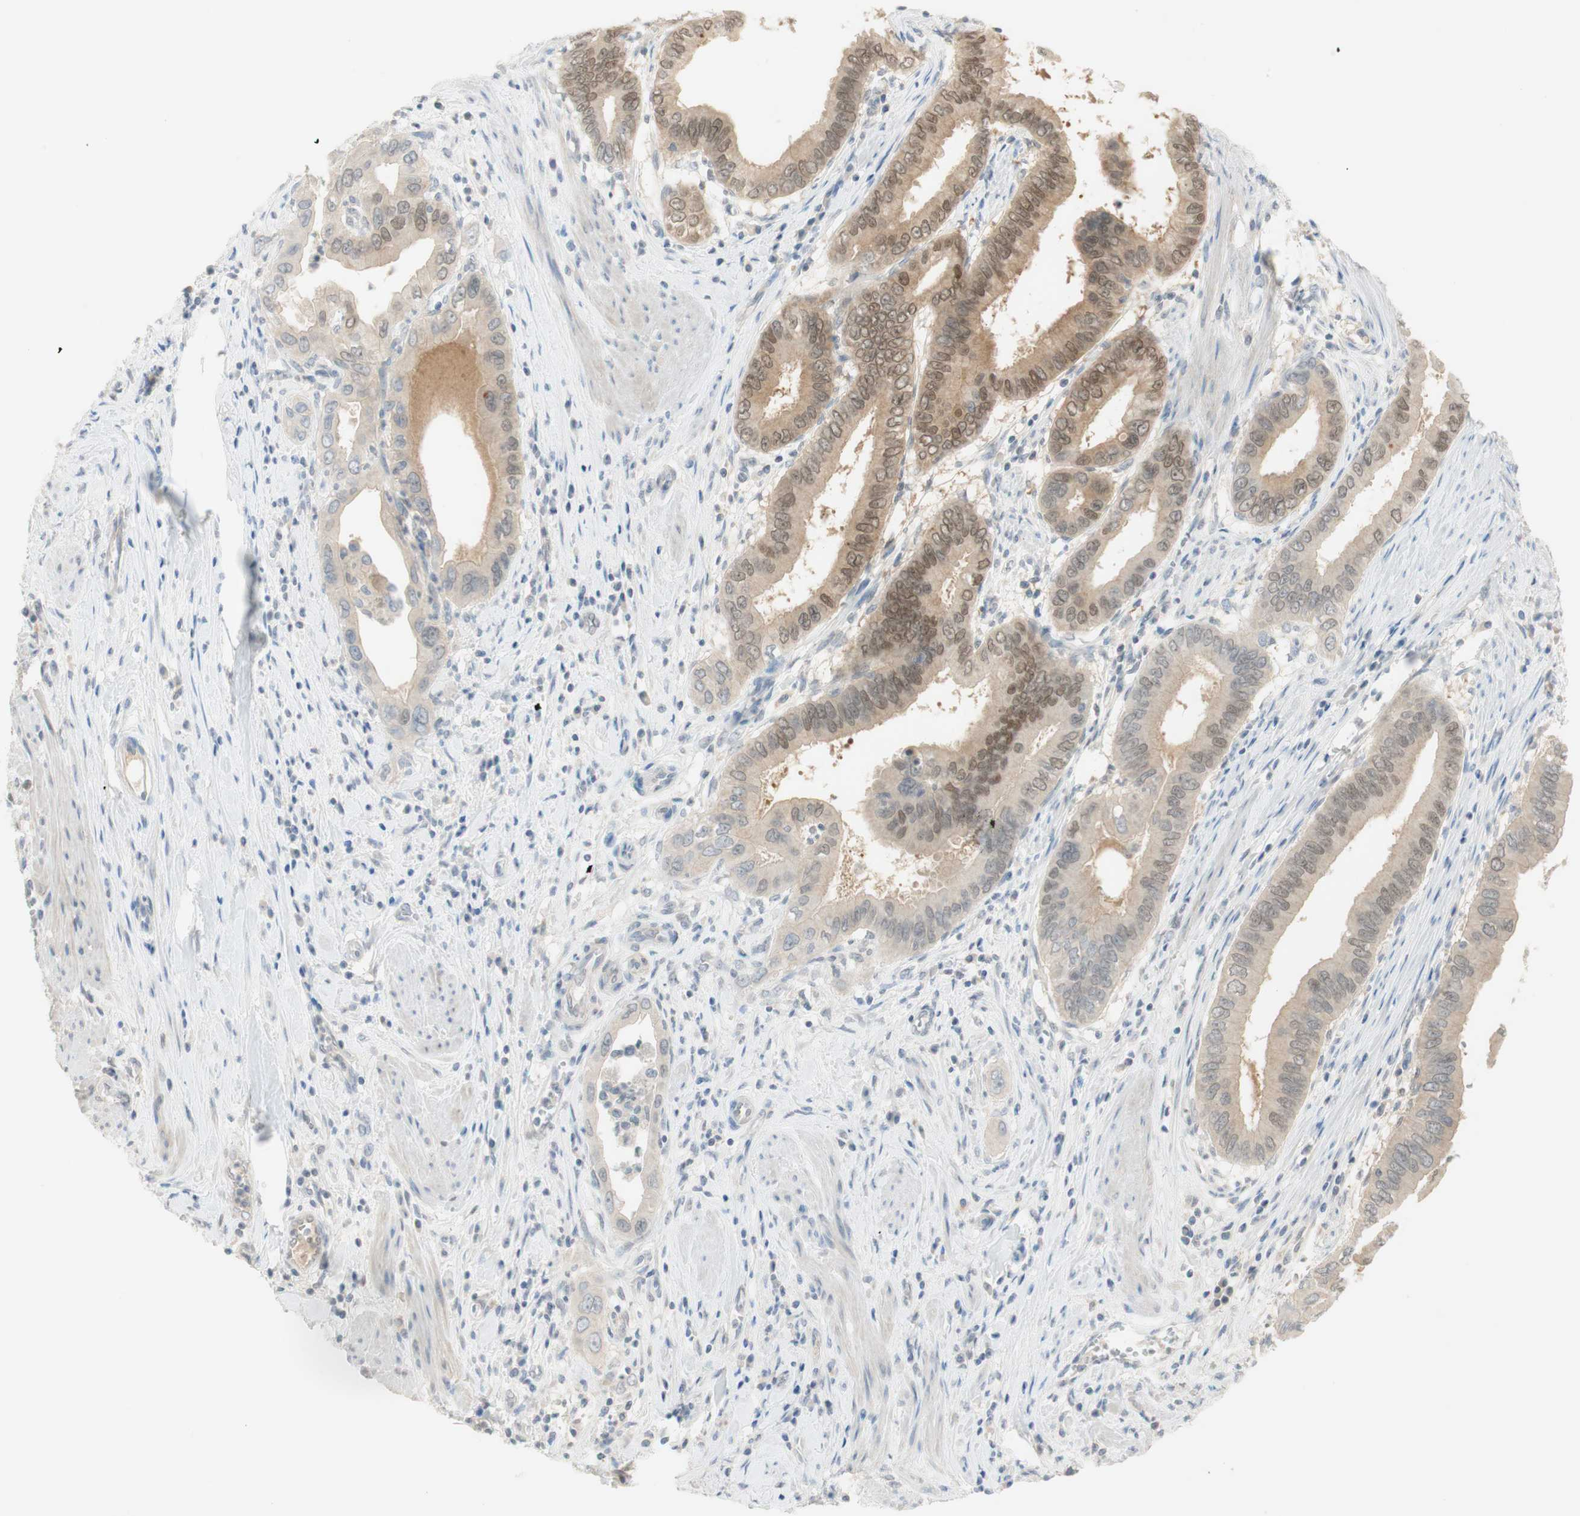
{"staining": {"intensity": "moderate", "quantity": ">75%", "location": "cytoplasmic/membranous,nuclear"}, "tissue": "pancreatic cancer", "cell_type": "Tumor cells", "image_type": "cancer", "snomed": [{"axis": "morphology", "description": "Normal tissue, NOS"}, {"axis": "topography", "description": "Lymph node"}], "caption": "Pancreatic cancer stained for a protein (brown) shows moderate cytoplasmic/membranous and nuclear positive expression in approximately >75% of tumor cells.", "gene": "SELENBP1", "patient": {"sex": "male", "age": 50}}